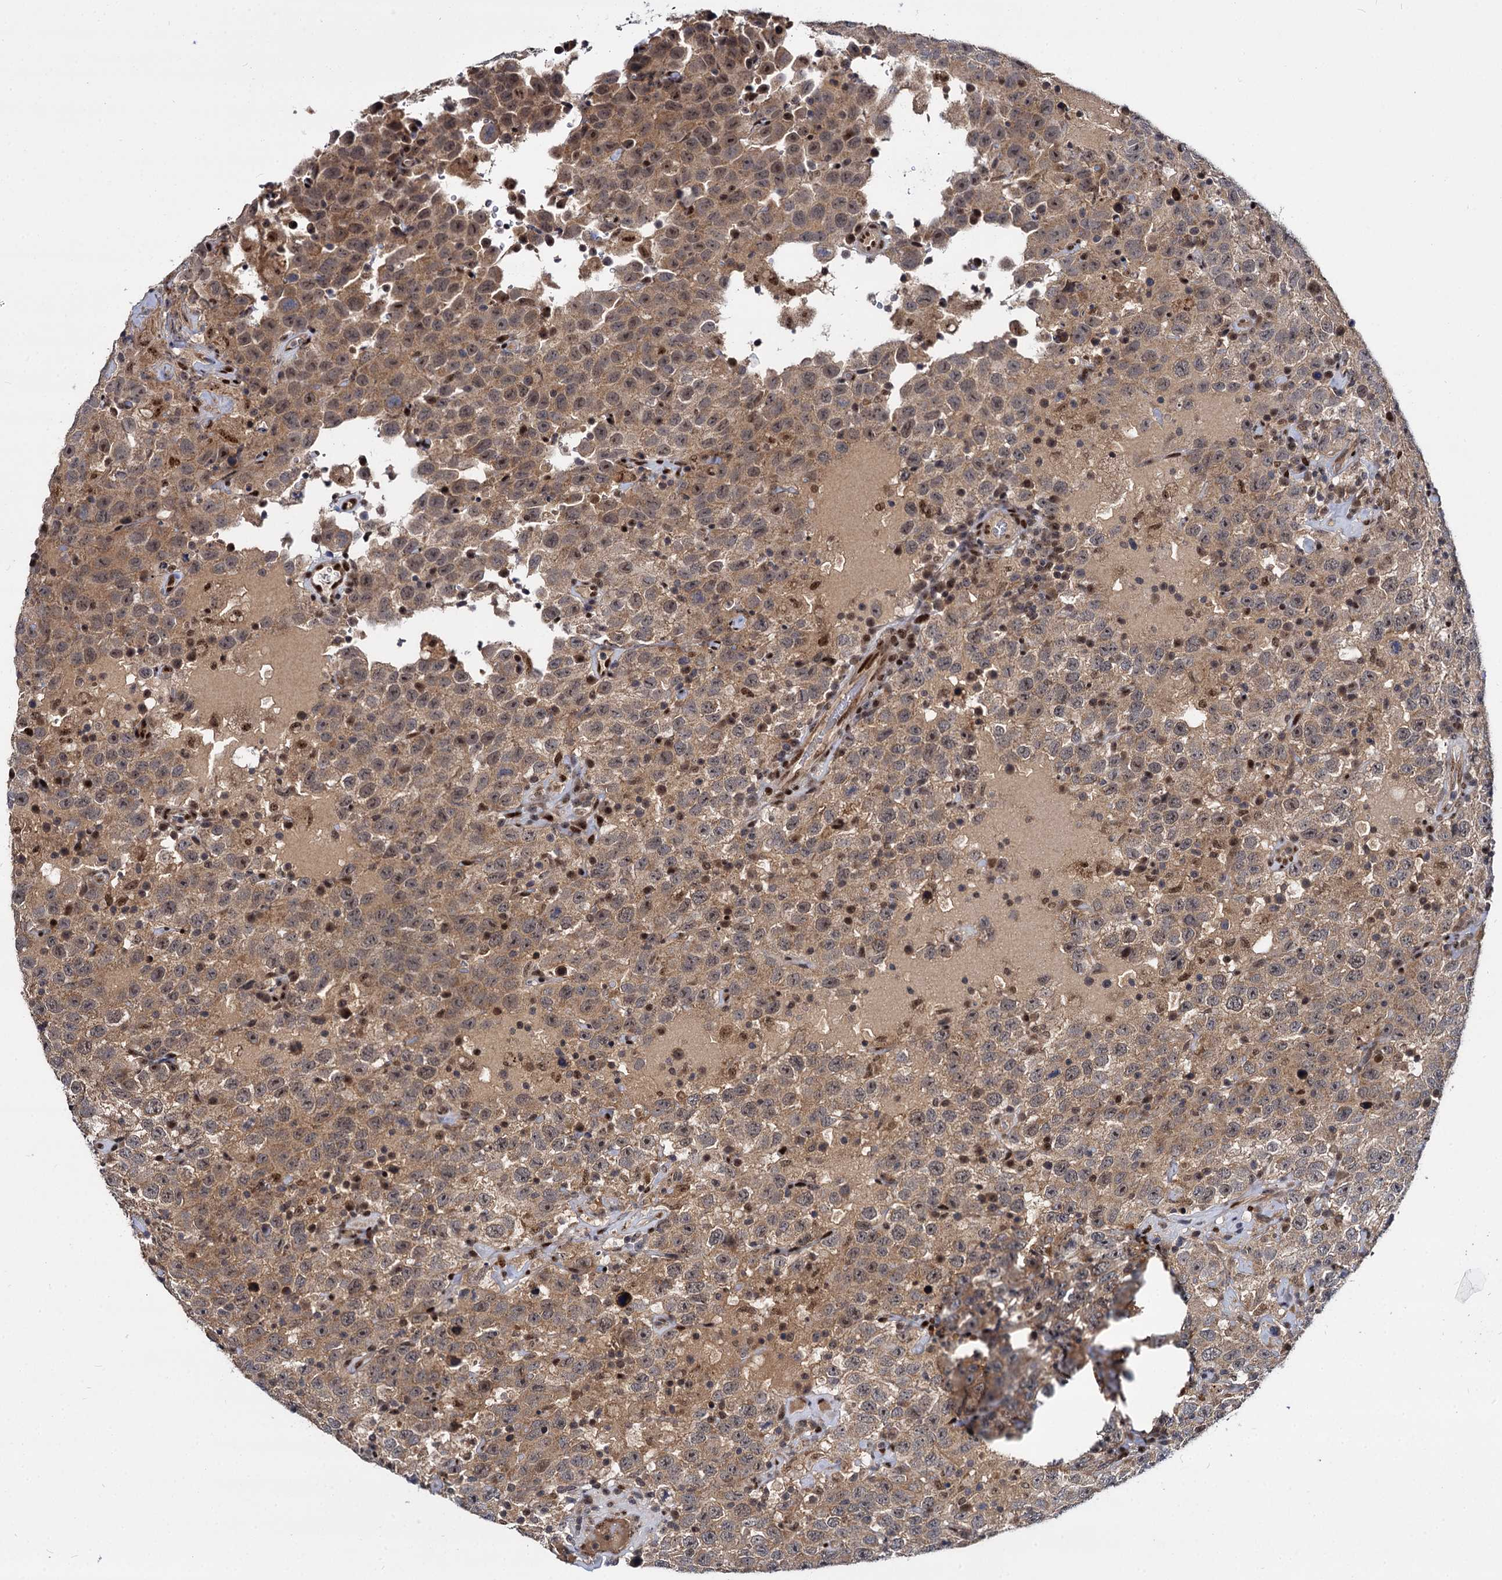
{"staining": {"intensity": "moderate", "quantity": ">75%", "location": "cytoplasmic/membranous,nuclear"}, "tissue": "testis cancer", "cell_type": "Tumor cells", "image_type": "cancer", "snomed": [{"axis": "morphology", "description": "Seminoma, NOS"}, {"axis": "topography", "description": "Testis"}], "caption": "The histopathology image demonstrates immunohistochemical staining of seminoma (testis). There is moderate cytoplasmic/membranous and nuclear staining is identified in approximately >75% of tumor cells. The protein is stained brown, and the nuclei are stained in blue (DAB IHC with brightfield microscopy, high magnification).", "gene": "MAML2", "patient": {"sex": "male", "age": 41}}